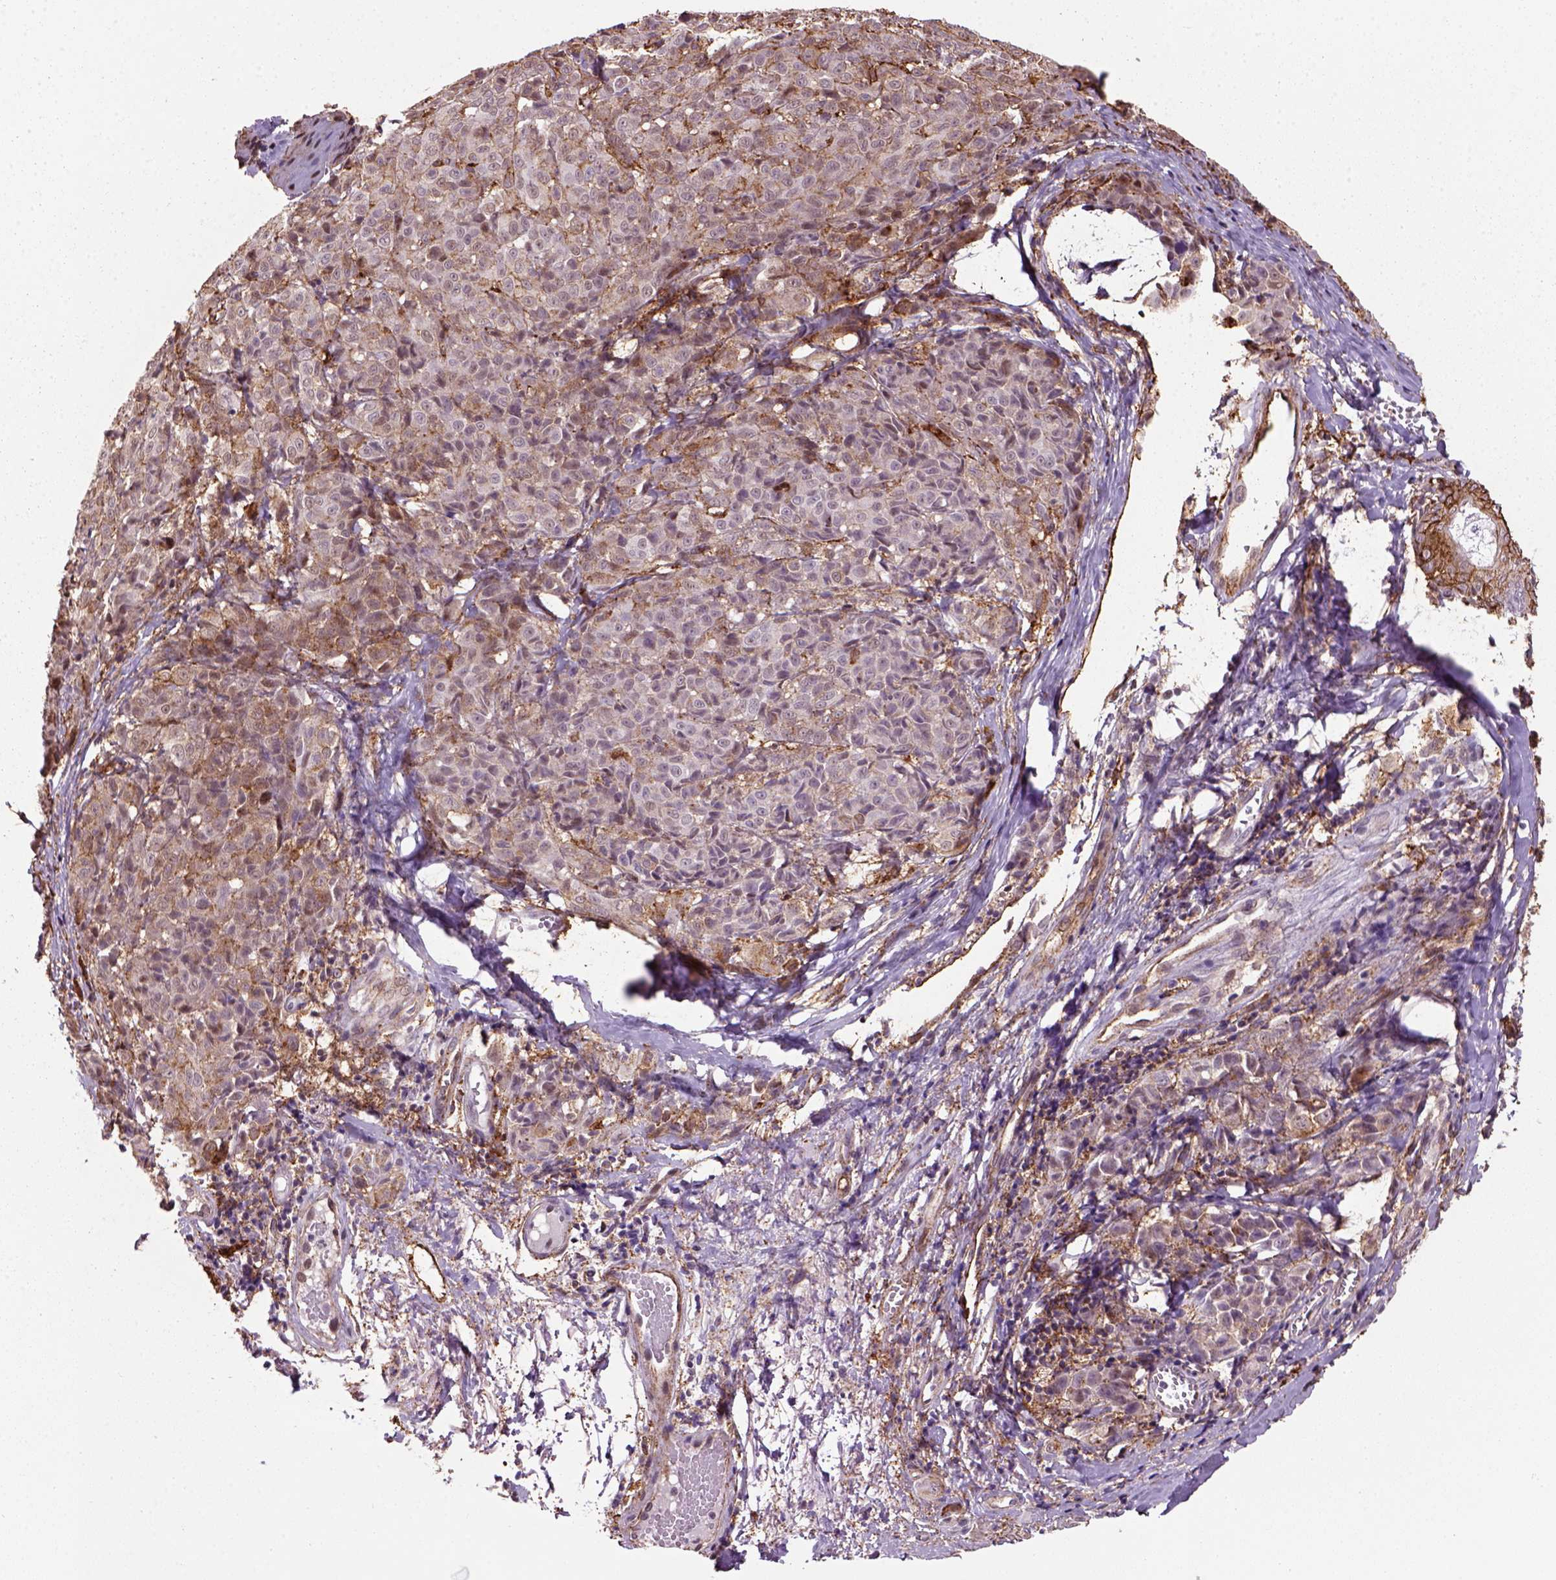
{"staining": {"intensity": "weak", "quantity": "25%-75%", "location": "cytoplasmic/membranous"}, "tissue": "melanoma", "cell_type": "Tumor cells", "image_type": "cancer", "snomed": [{"axis": "morphology", "description": "Malignant melanoma, NOS"}, {"axis": "topography", "description": "Skin"}], "caption": "Immunohistochemical staining of melanoma exhibits low levels of weak cytoplasmic/membranous staining in approximately 25%-75% of tumor cells.", "gene": "MARCKS", "patient": {"sex": "male", "age": 89}}